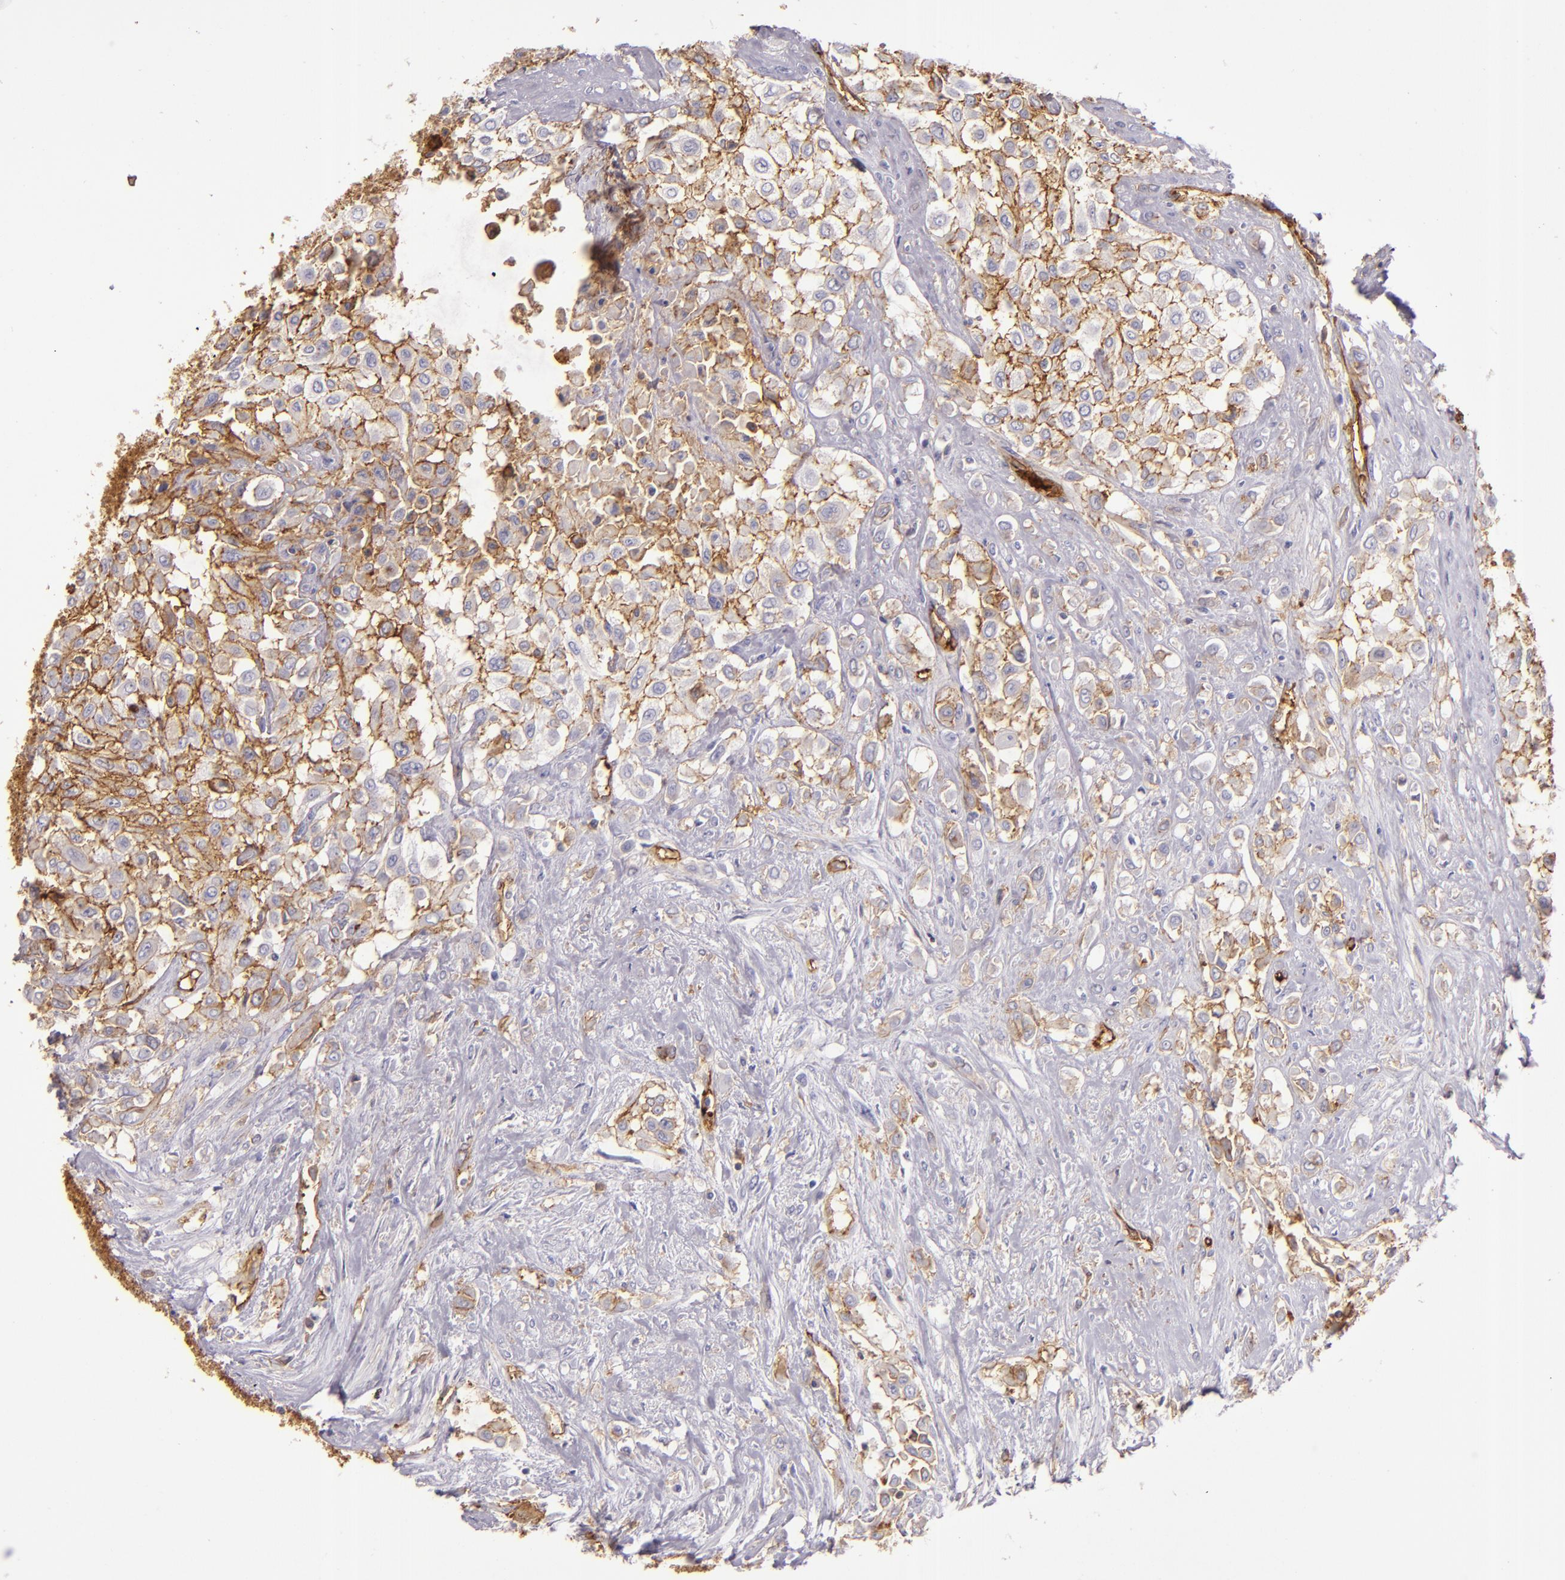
{"staining": {"intensity": "strong", "quantity": ">75%", "location": "cytoplasmic/membranous"}, "tissue": "urothelial cancer", "cell_type": "Tumor cells", "image_type": "cancer", "snomed": [{"axis": "morphology", "description": "Urothelial carcinoma, High grade"}, {"axis": "topography", "description": "Urinary bladder"}], "caption": "Approximately >75% of tumor cells in urothelial carcinoma (high-grade) display strong cytoplasmic/membranous protein staining as visualized by brown immunohistochemical staining.", "gene": "CD9", "patient": {"sex": "male", "age": 57}}